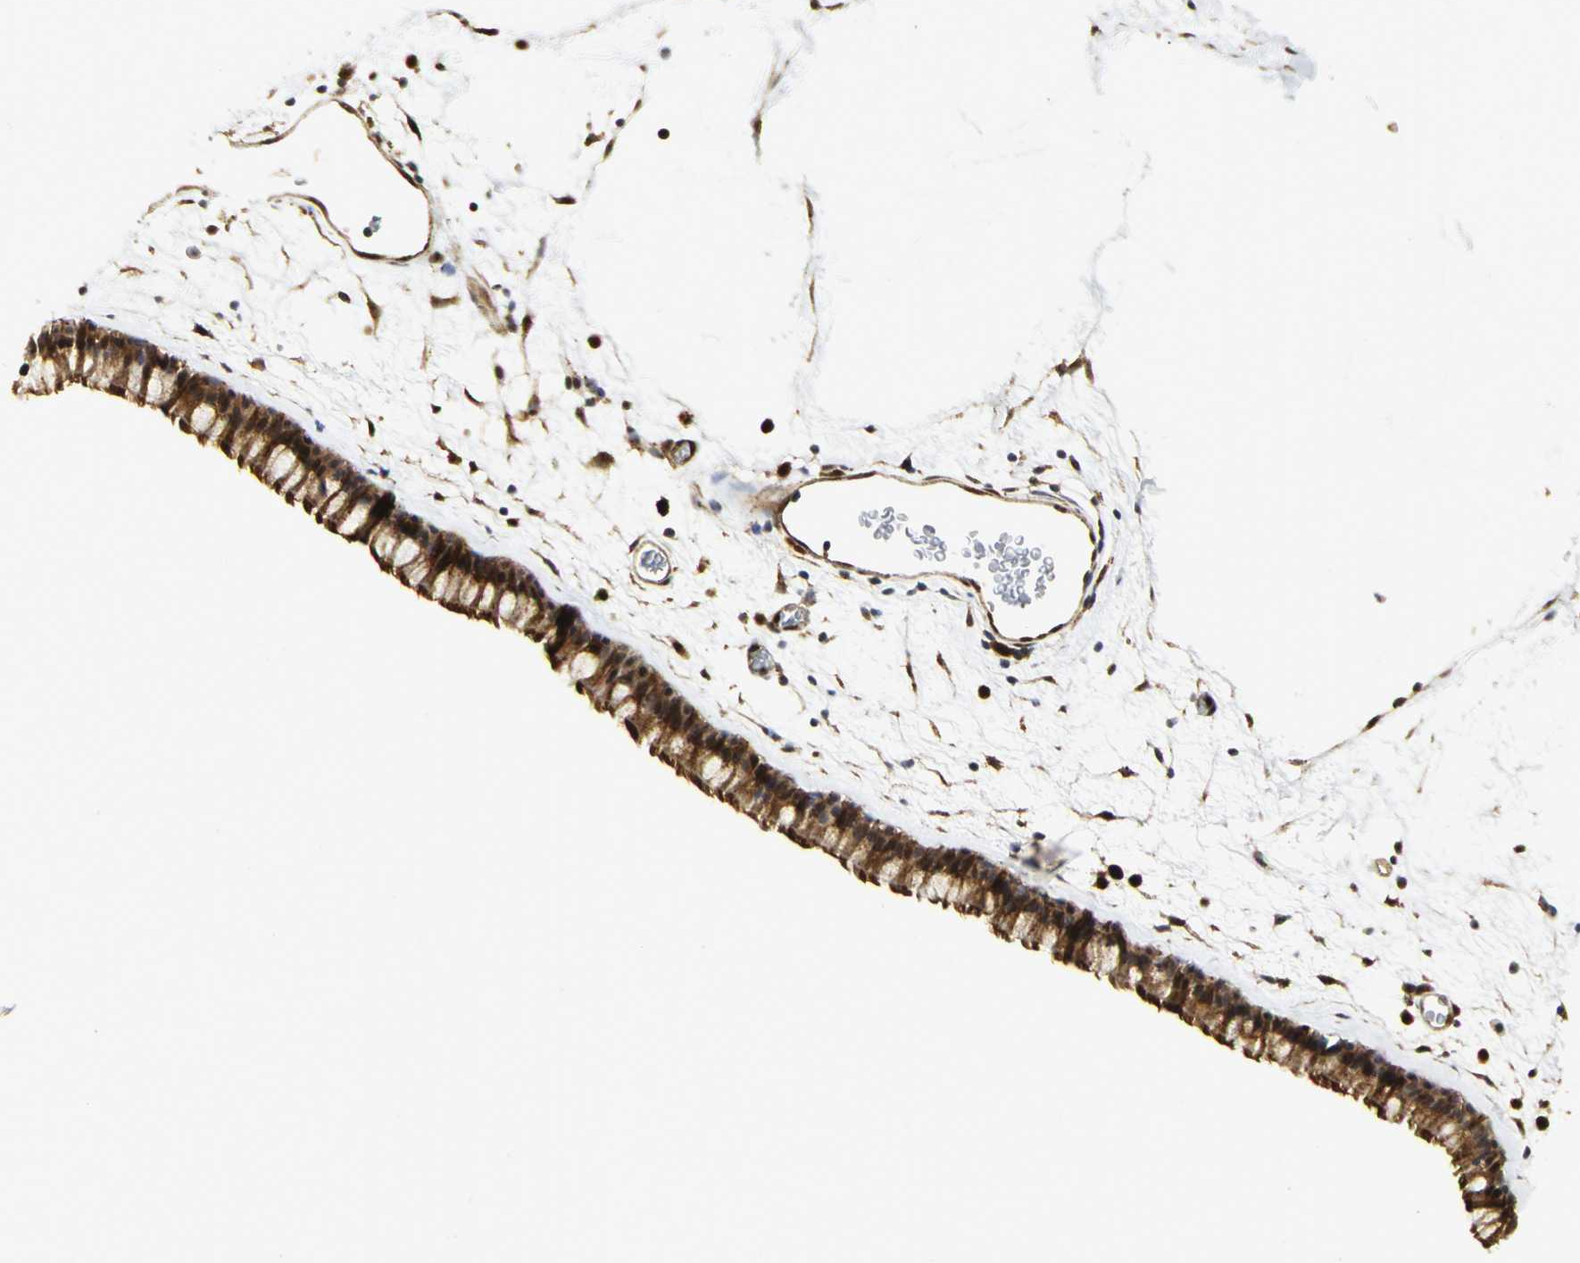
{"staining": {"intensity": "strong", "quantity": ">75%", "location": "cytoplasmic/membranous,nuclear"}, "tissue": "nasopharynx", "cell_type": "Respiratory epithelial cells", "image_type": "normal", "snomed": [{"axis": "morphology", "description": "Normal tissue, NOS"}, {"axis": "morphology", "description": "Inflammation, NOS"}, {"axis": "topography", "description": "Nasopharynx"}], "caption": "IHC (DAB (3,3'-diaminobenzidine)) staining of benign human nasopharynx exhibits strong cytoplasmic/membranous,nuclear protein positivity in approximately >75% of respiratory epithelial cells. The staining was performed using DAB, with brown indicating positive protein expression. Nuclei are stained blue with hematoxylin.", "gene": "EEA1", "patient": {"sex": "male", "age": 48}}